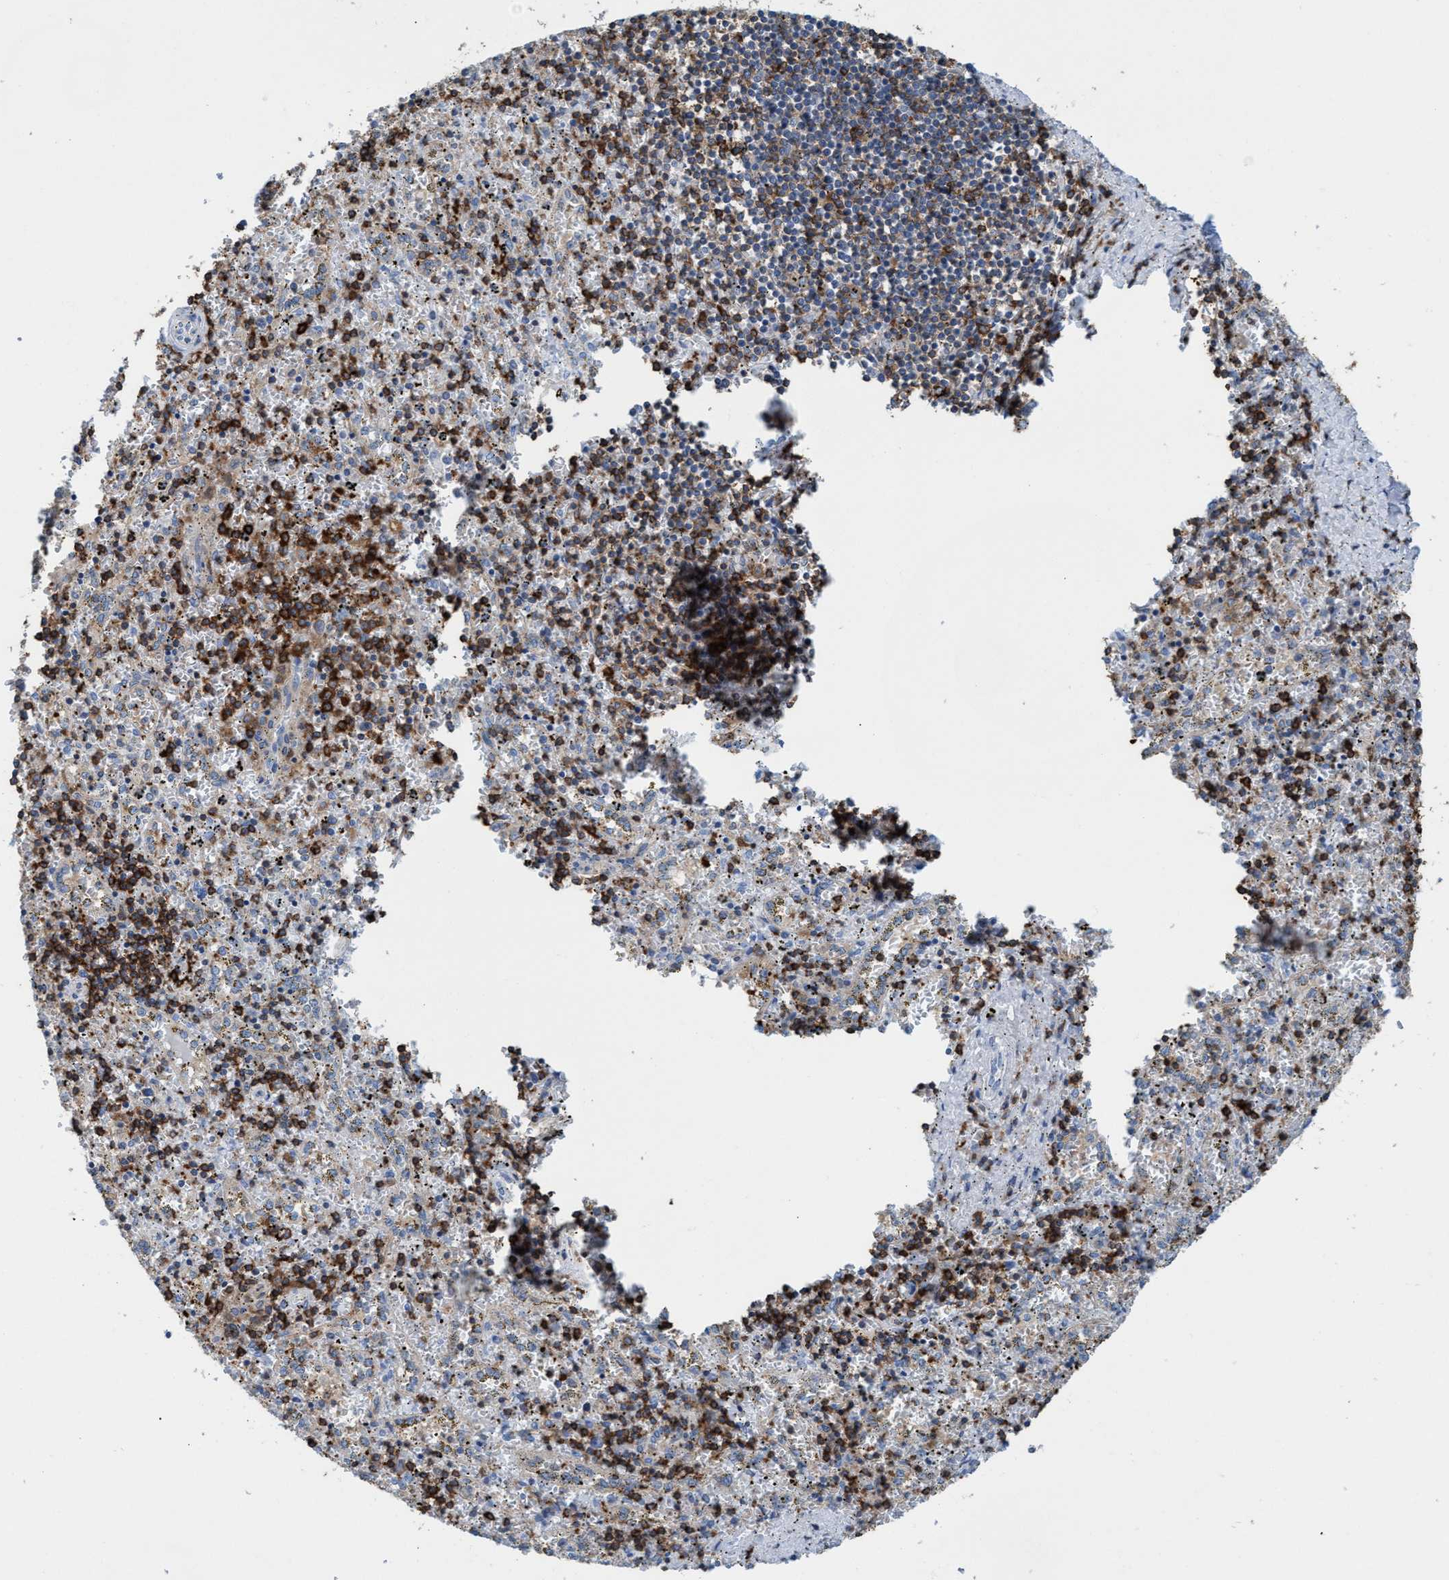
{"staining": {"intensity": "moderate", "quantity": "25%-75%", "location": "cytoplasmic/membranous"}, "tissue": "spleen", "cell_type": "Cells in red pulp", "image_type": "normal", "snomed": [{"axis": "morphology", "description": "Normal tissue, NOS"}, {"axis": "topography", "description": "Spleen"}], "caption": "This is an image of IHC staining of benign spleen, which shows moderate expression in the cytoplasmic/membranous of cells in red pulp.", "gene": "EZR", "patient": {"sex": "male", "age": 11}}